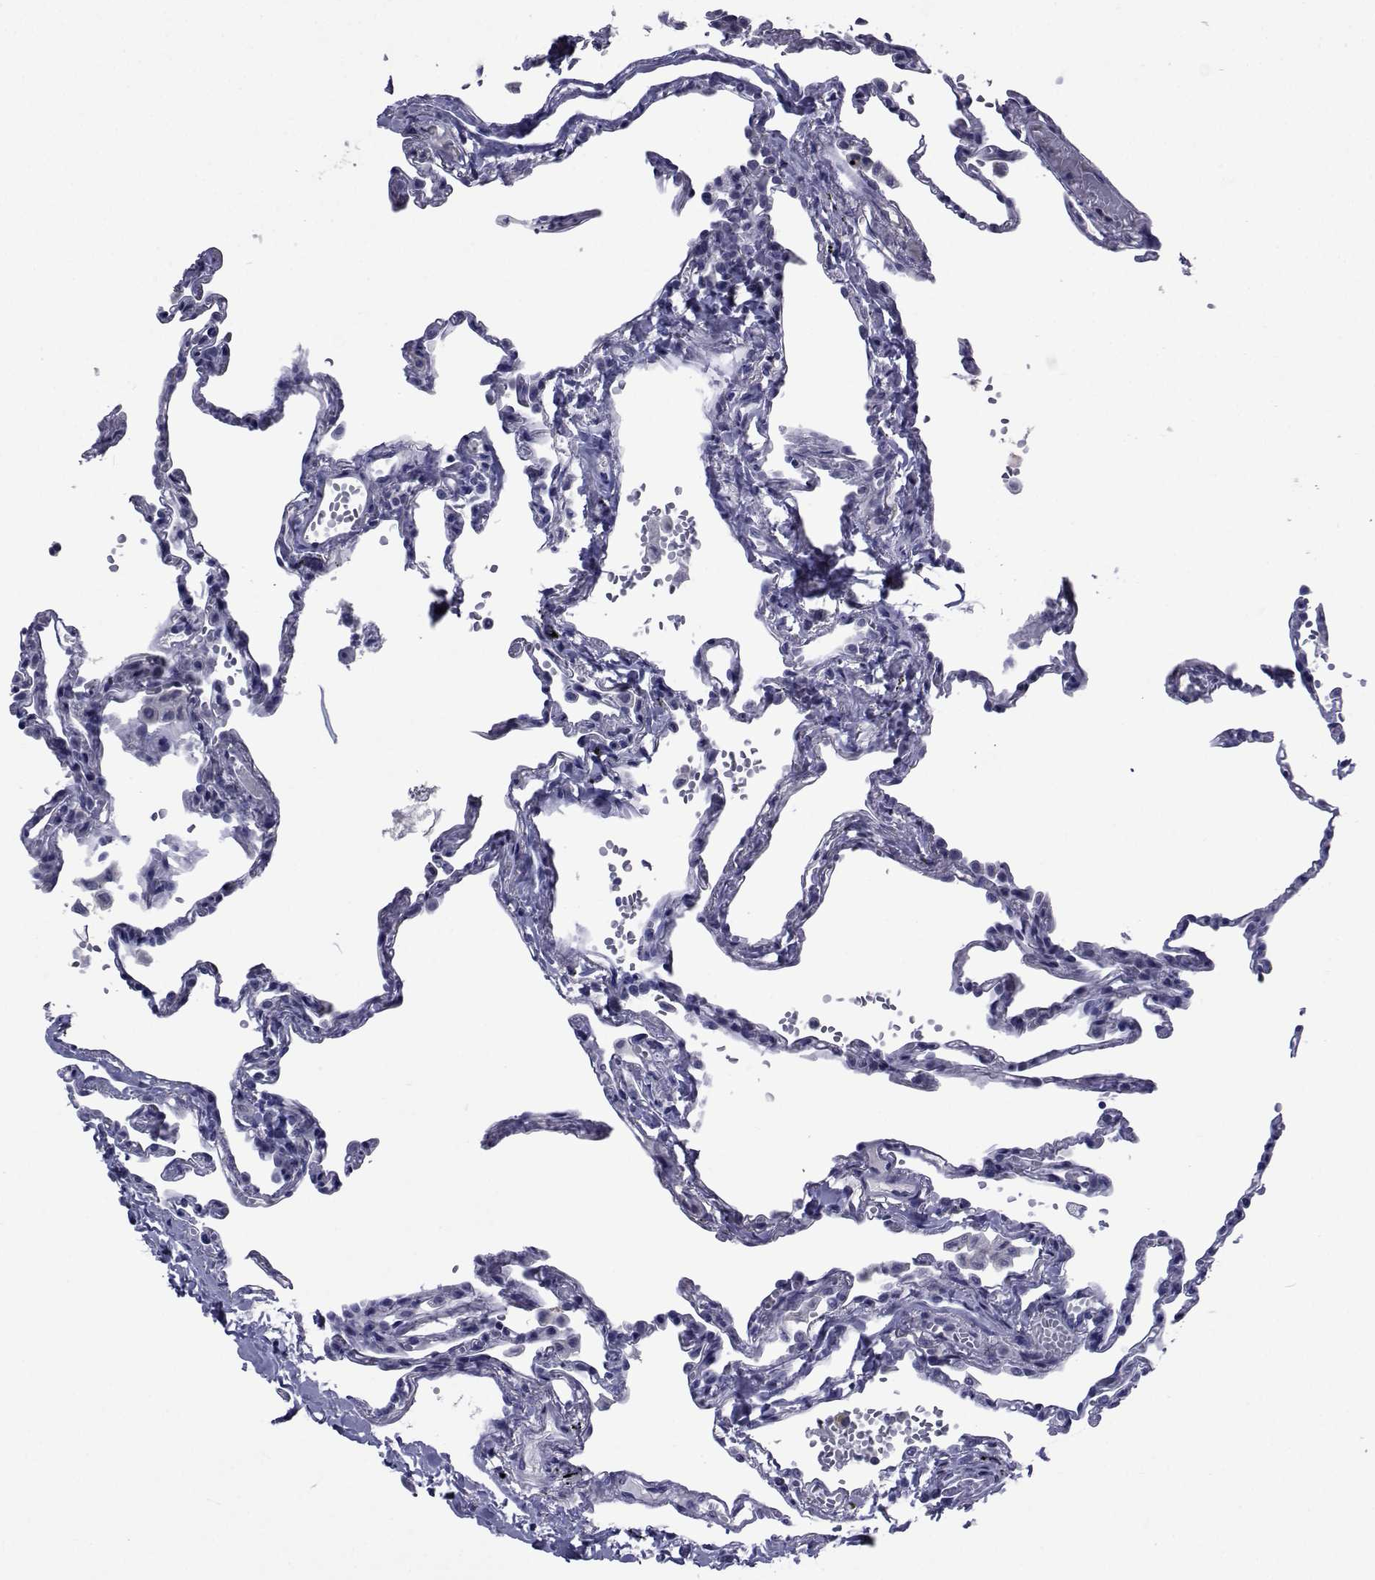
{"staining": {"intensity": "negative", "quantity": "none", "location": "none"}, "tissue": "lung", "cell_type": "Alveolar cells", "image_type": "normal", "snomed": [{"axis": "morphology", "description": "Normal tissue, NOS"}, {"axis": "topography", "description": "Lung"}], "caption": "High power microscopy image of an immunohistochemistry (IHC) micrograph of benign lung, revealing no significant positivity in alveolar cells.", "gene": "SEMA5B", "patient": {"sex": "male", "age": 78}}